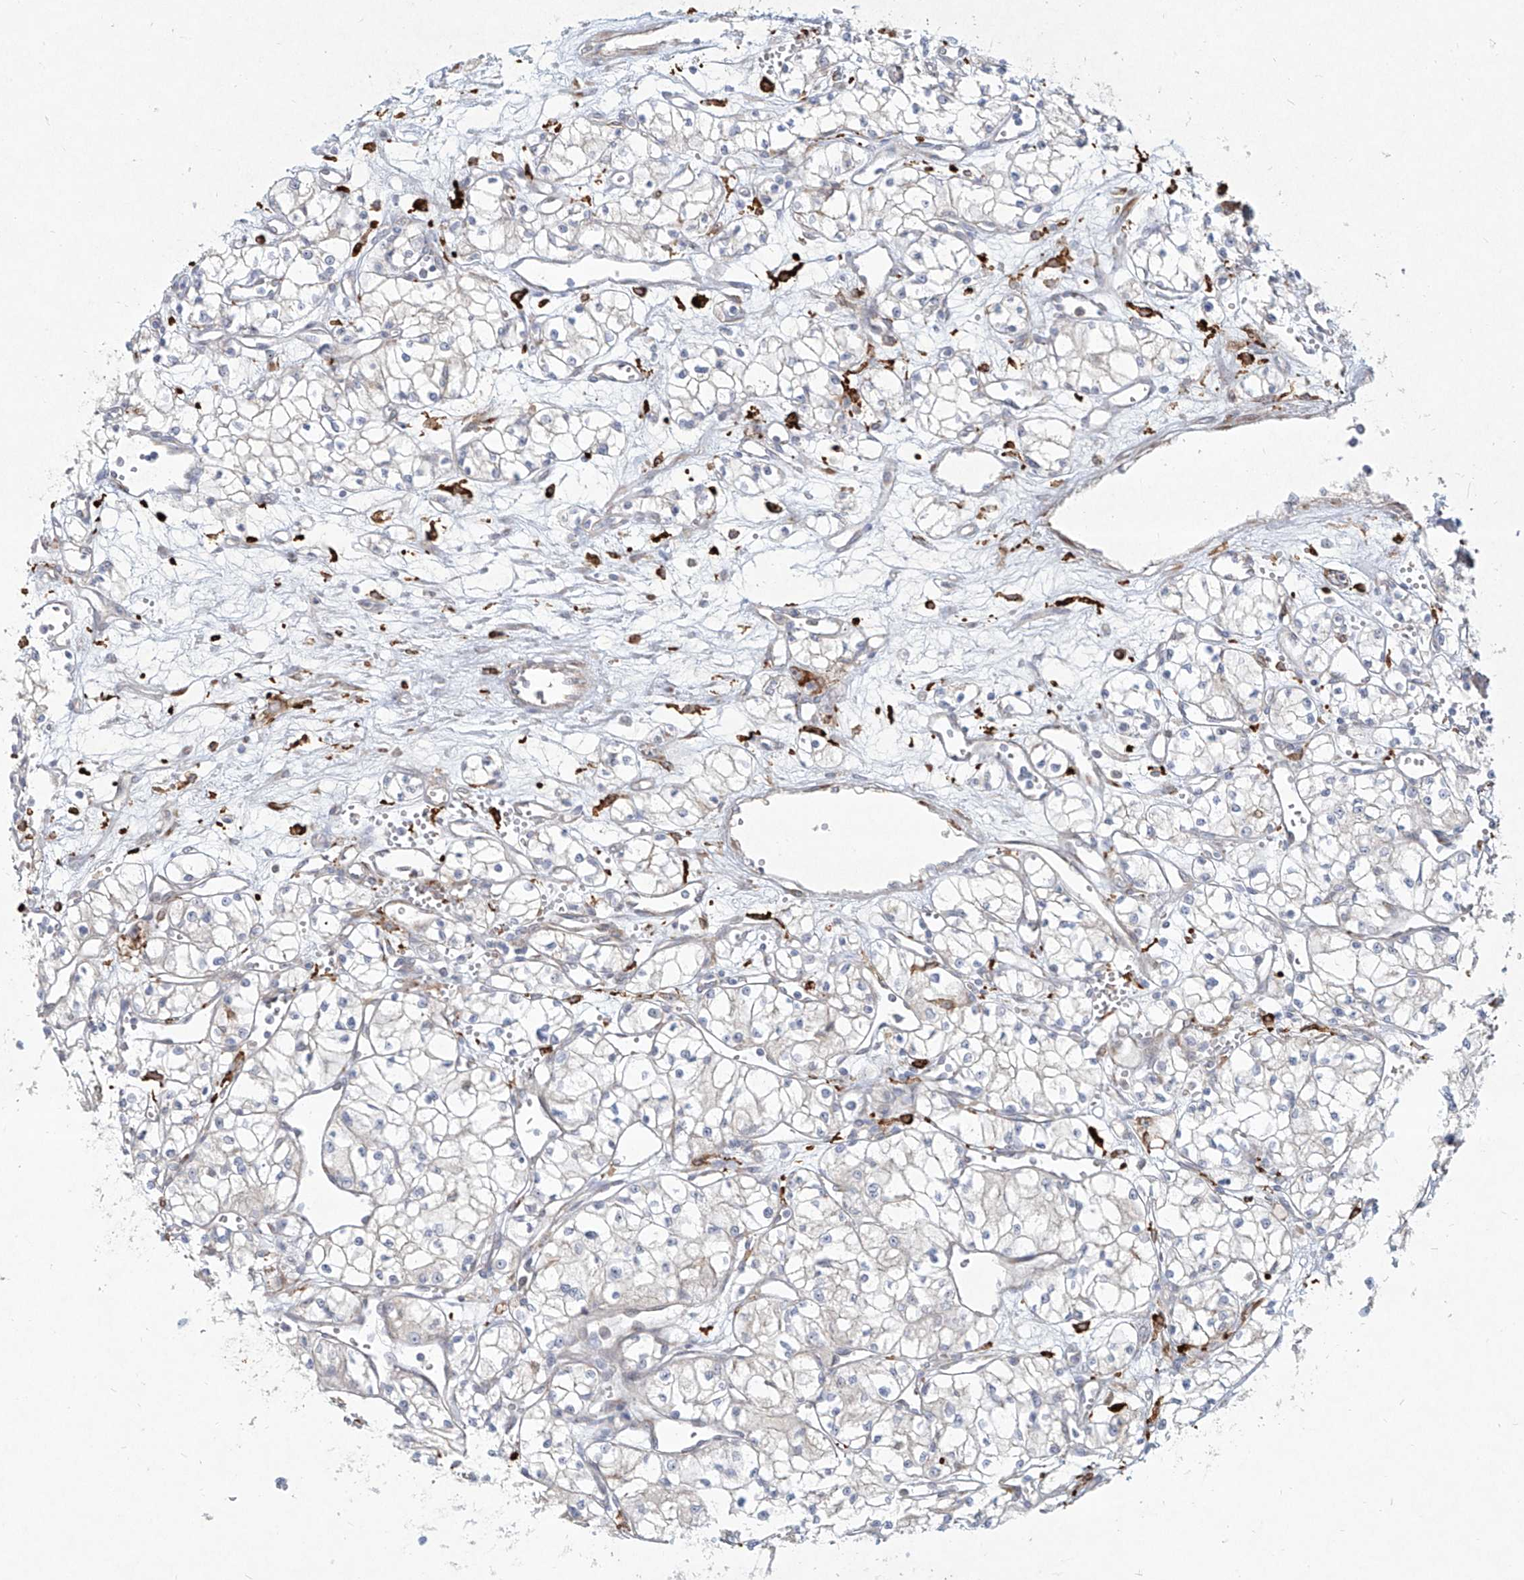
{"staining": {"intensity": "negative", "quantity": "none", "location": "none"}, "tissue": "renal cancer", "cell_type": "Tumor cells", "image_type": "cancer", "snomed": [{"axis": "morphology", "description": "Normal tissue, NOS"}, {"axis": "morphology", "description": "Adenocarcinoma, NOS"}, {"axis": "topography", "description": "Kidney"}], "caption": "Immunohistochemical staining of renal adenocarcinoma demonstrates no significant positivity in tumor cells.", "gene": "CD209", "patient": {"sex": "male", "age": 59}}